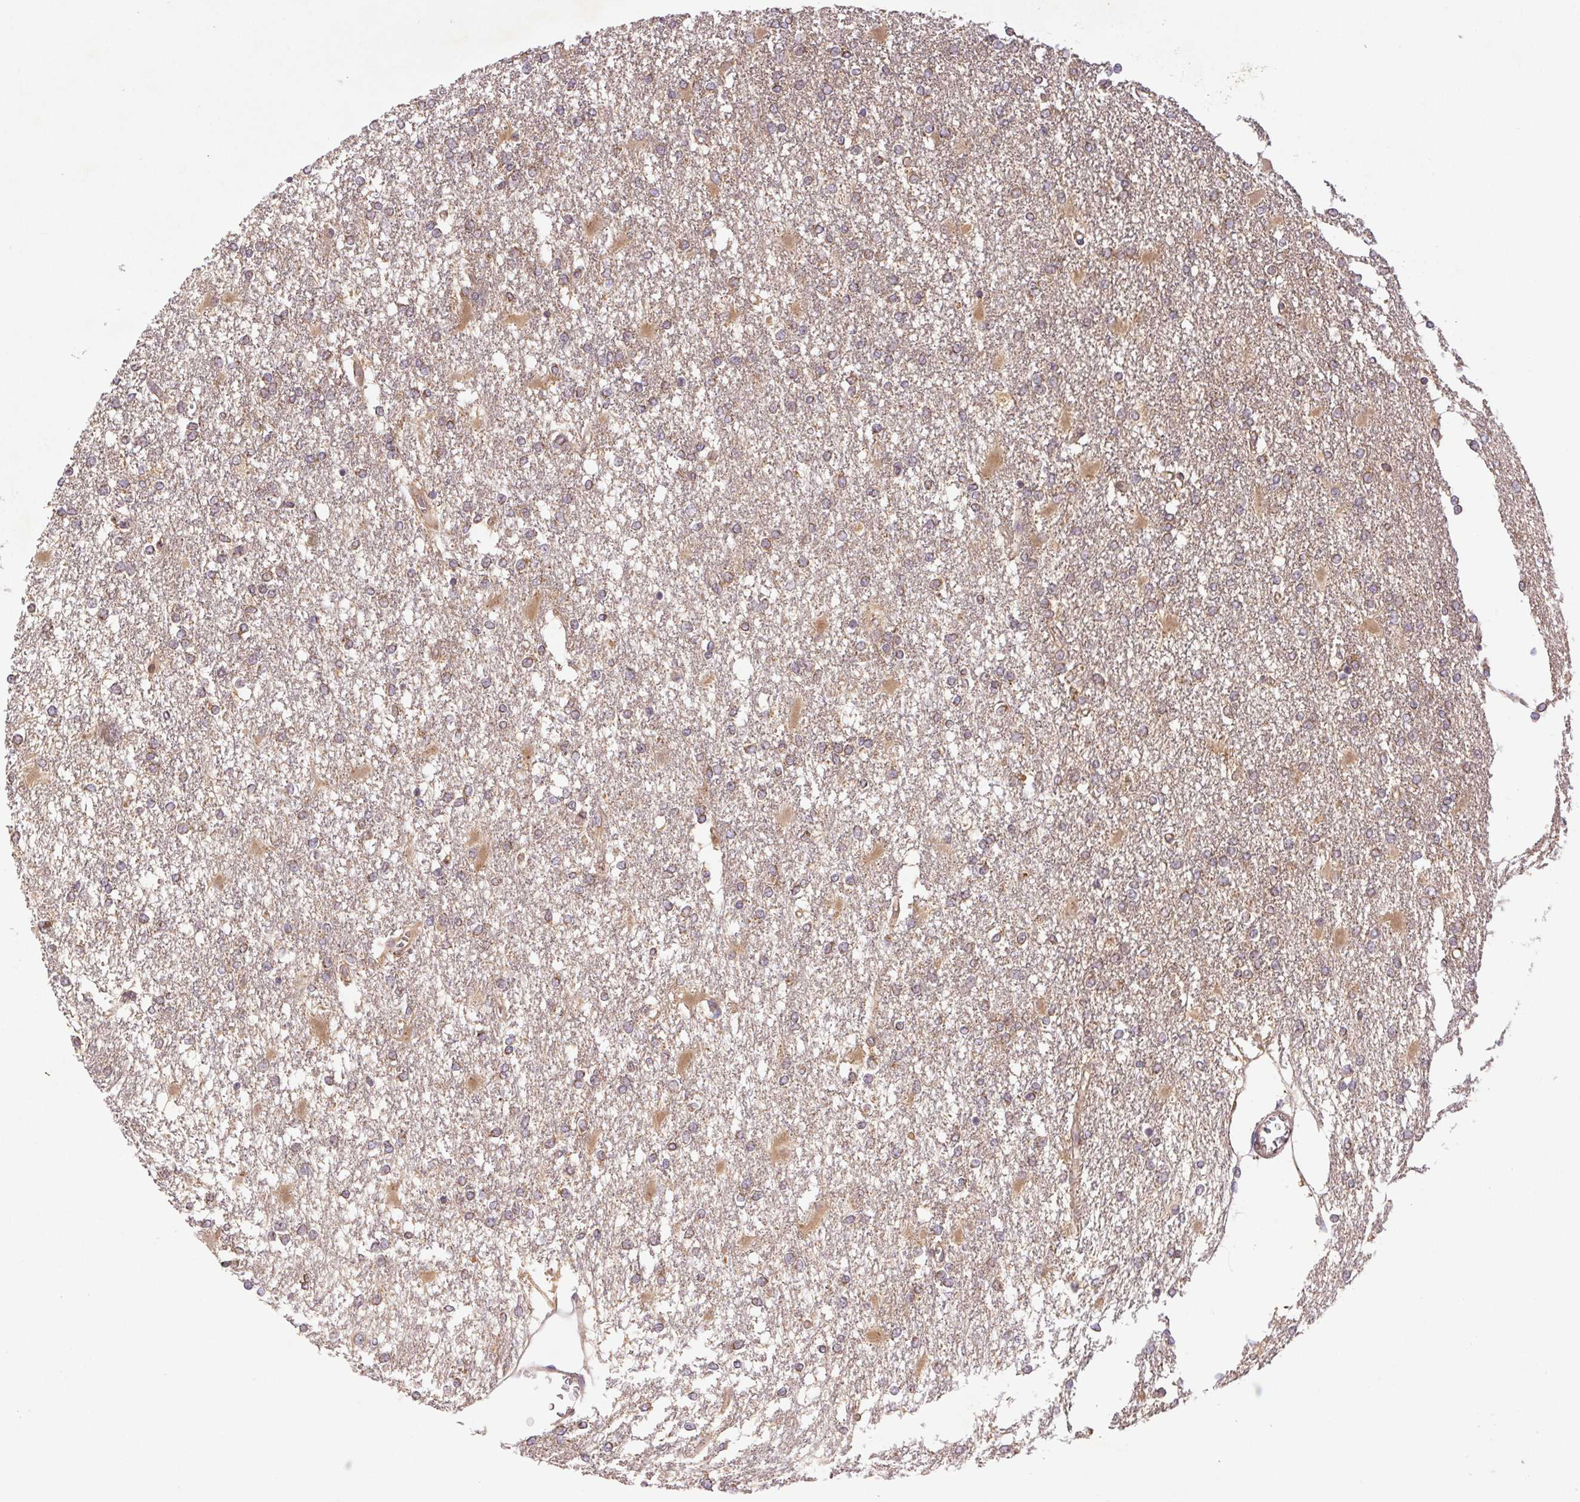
{"staining": {"intensity": "weak", "quantity": "<25%", "location": "cytoplasmic/membranous"}, "tissue": "glioma", "cell_type": "Tumor cells", "image_type": "cancer", "snomed": [{"axis": "morphology", "description": "Glioma, malignant, High grade"}, {"axis": "topography", "description": "Cerebral cortex"}], "caption": "The micrograph displays no significant positivity in tumor cells of malignant glioma (high-grade).", "gene": "MTHFD1", "patient": {"sex": "male", "age": 79}}